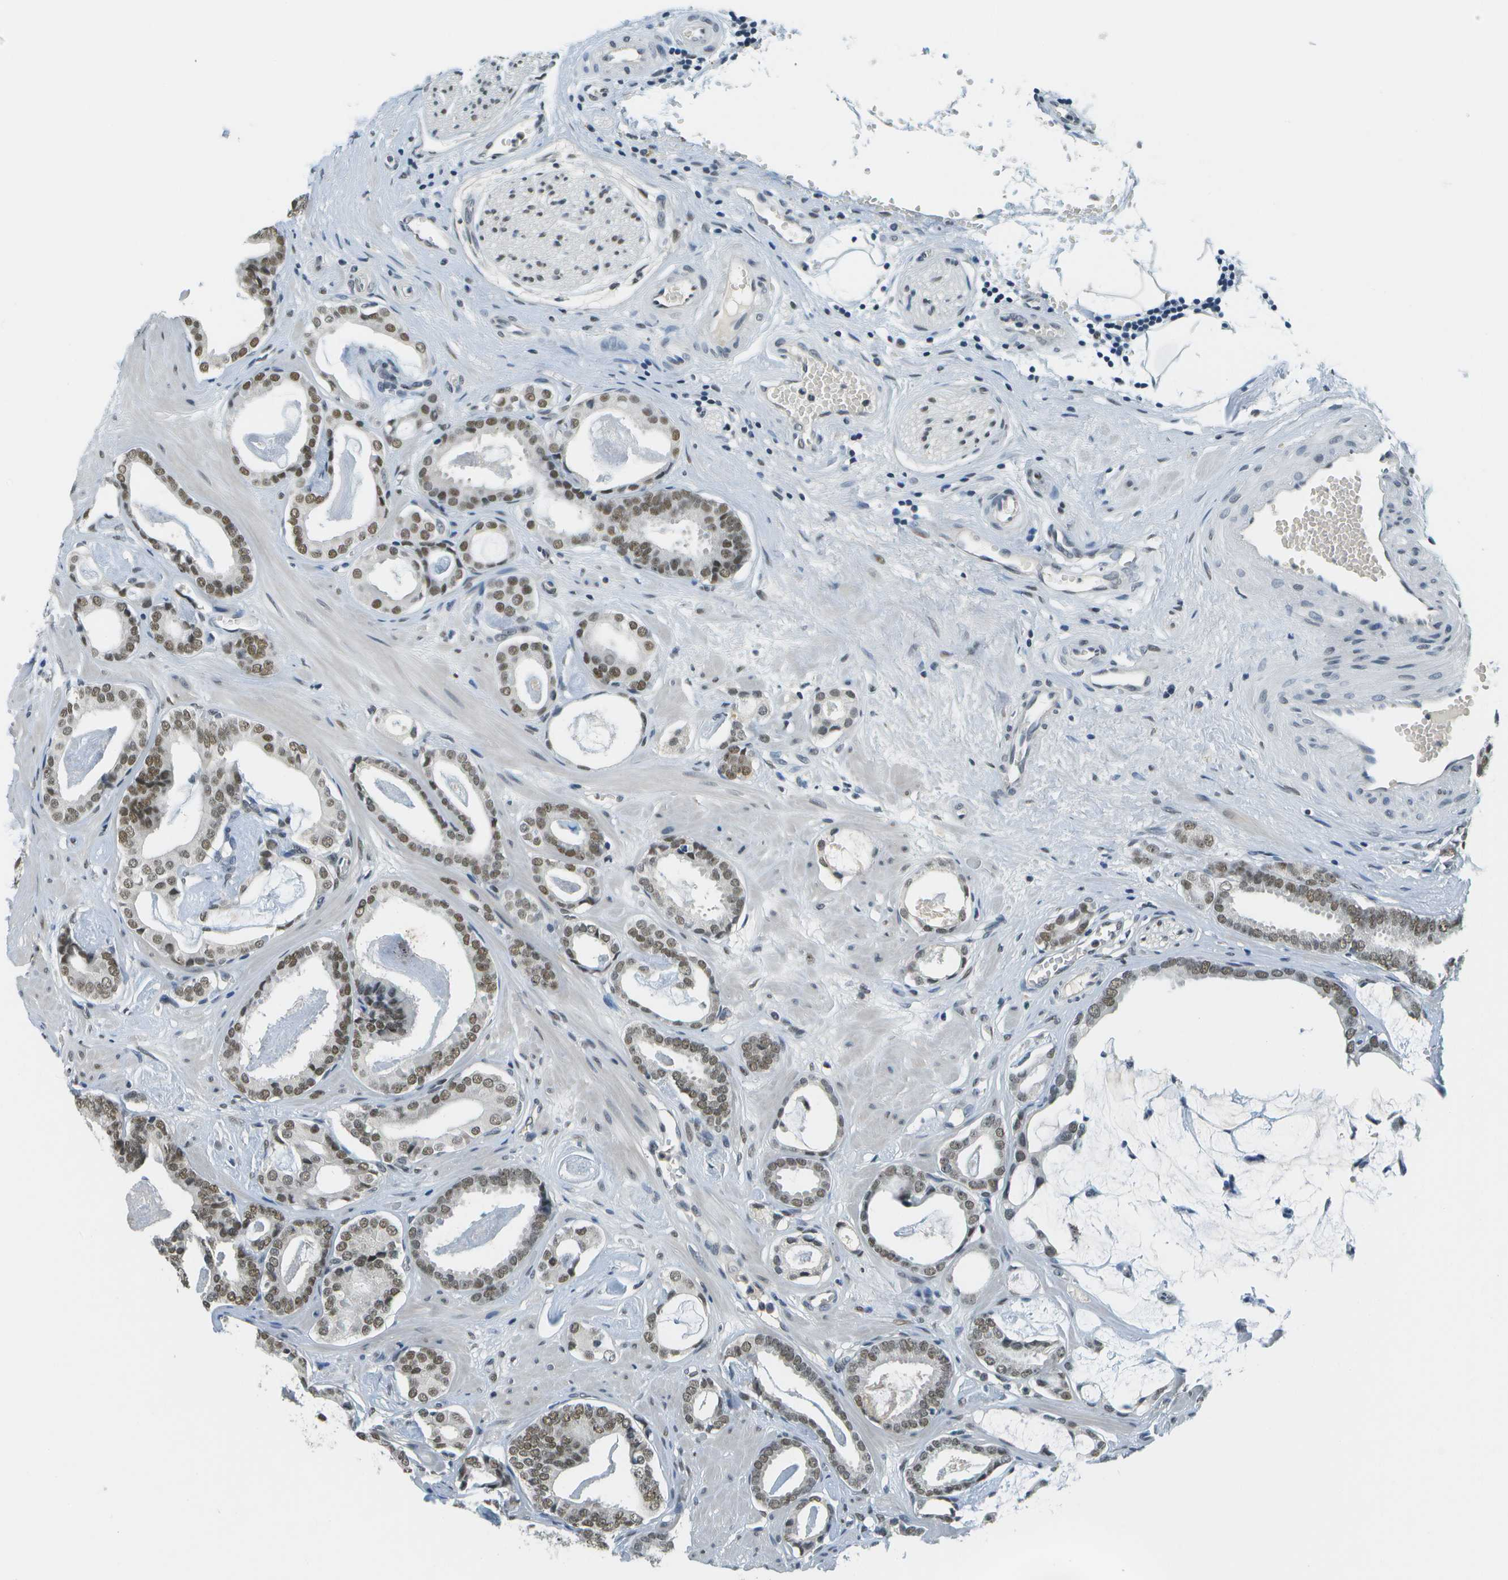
{"staining": {"intensity": "moderate", "quantity": ">75%", "location": "nuclear"}, "tissue": "prostate cancer", "cell_type": "Tumor cells", "image_type": "cancer", "snomed": [{"axis": "morphology", "description": "Adenocarcinoma, Low grade"}, {"axis": "topography", "description": "Prostate"}], "caption": "DAB (3,3'-diaminobenzidine) immunohistochemical staining of human prostate low-grade adenocarcinoma displays moderate nuclear protein expression in approximately >75% of tumor cells.", "gene": "CBX5", "patient": {"sex": "male", "age": 53}}